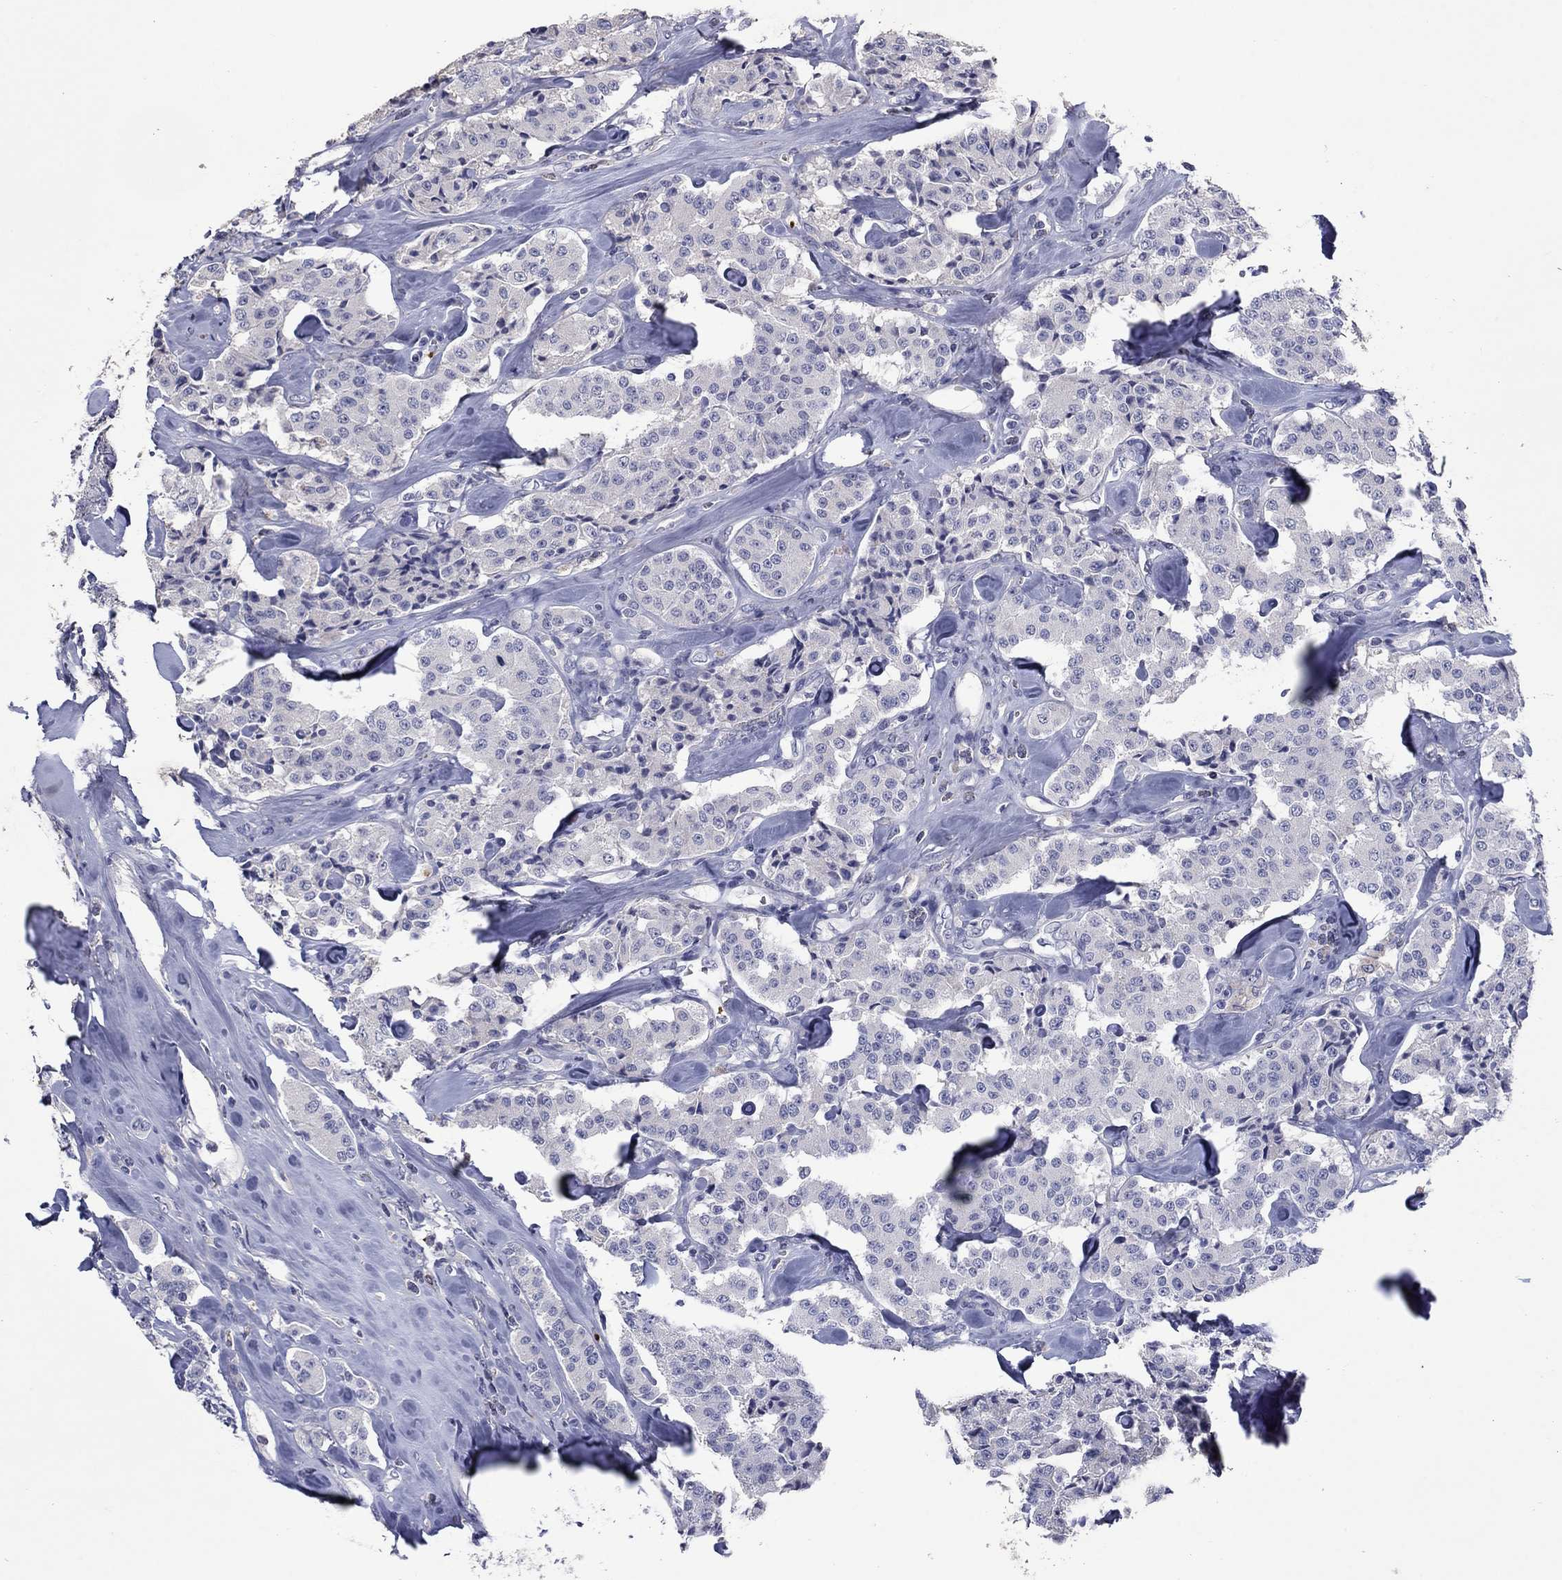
{"staining": {"intensity": "negative", "quantity": "none", "location": "none"}, "tissue": "carcinoid", "cell_type": "Tumor cells", "image_type": "cancer", "snomed": [{"axis": "morphology", "description": "Carcinoid, malignant, NOS"}, {"axis": "topography", "description": "Pancreas"}], "caption": "Tumor cells show no significant protein positivity in carcinoid.", "gene": "PLEK", "patient": {"sex": "male", "age": 41}}